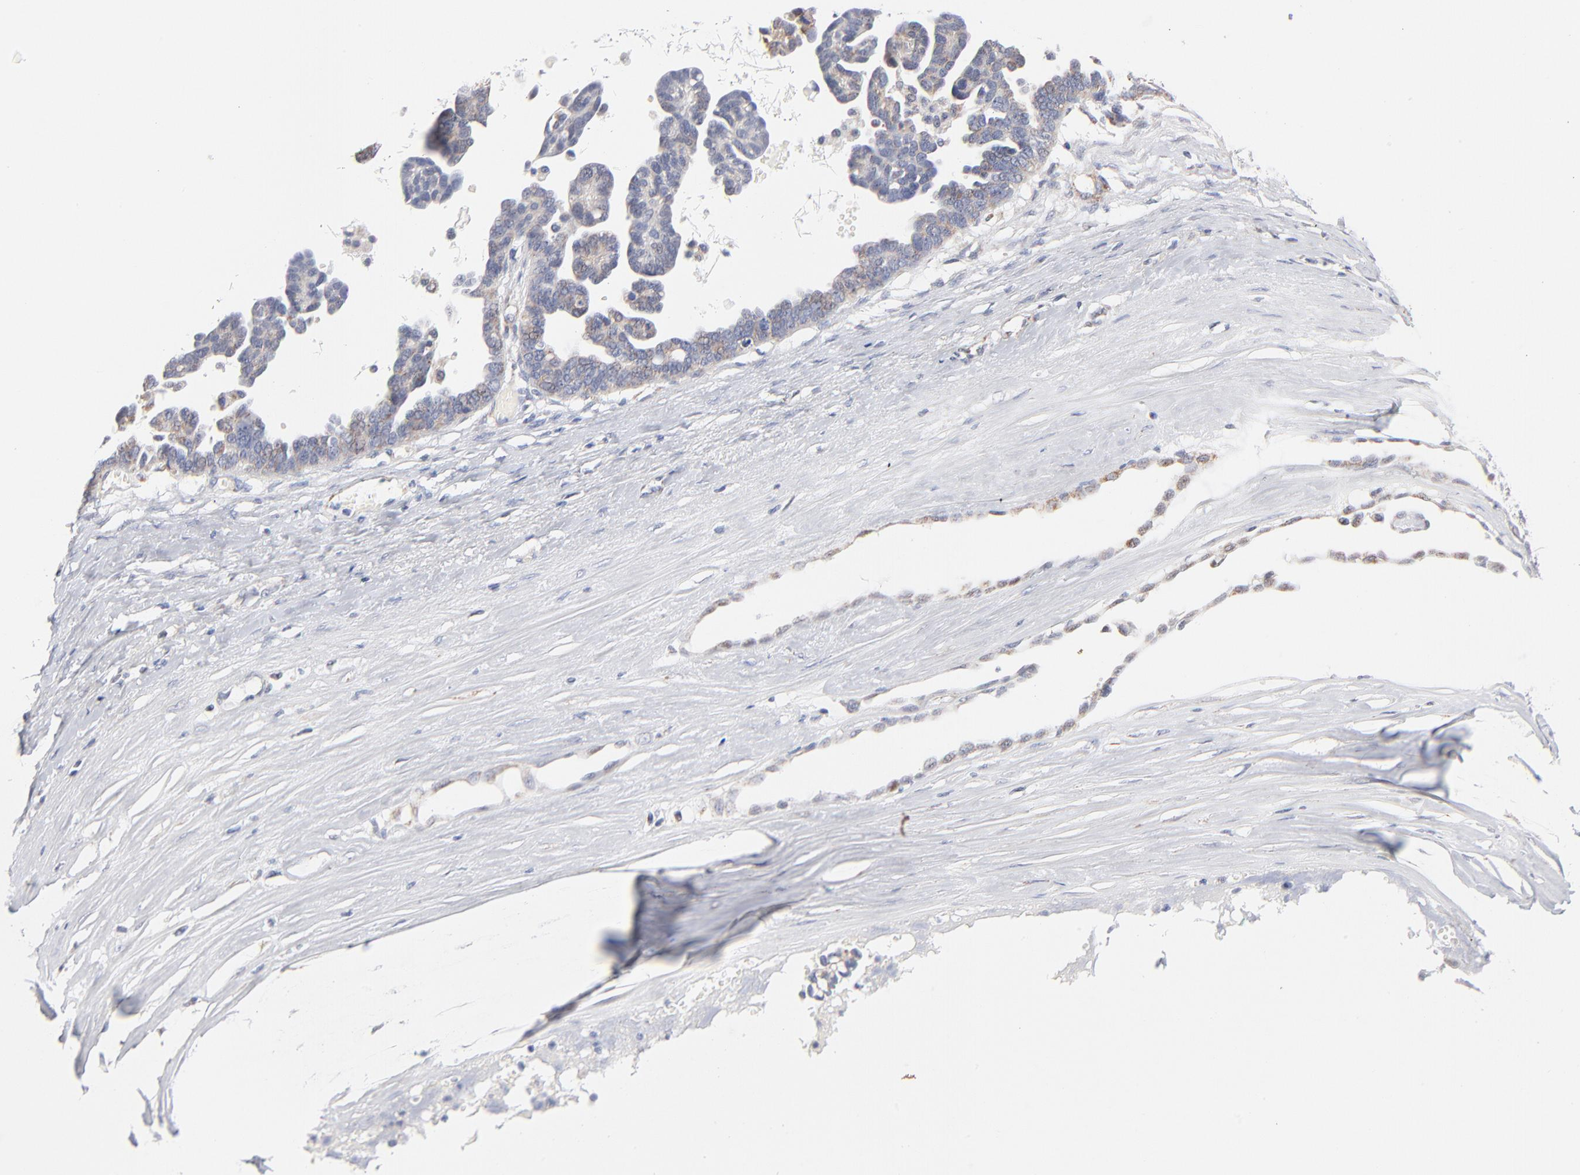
{"staining": {"intensity": "moderate", "quantity": "25%-75%", "location": "cytoplasmic/membranous"}, "tissue": "ovarian cancer", "cell_type": "Tumor cells", "image_type": "cancer", "snomed": [{"axis": "morphology", "description": "Cystadenocarcinoma, serous, NOS"}, {"axis": "topography", "description": "Ovary"}], "caption": "This photomicrograph exhibits serous cystadenocarcinoma (ovarian) stained with immunohistochemistry to label a protein in brown. The cytoplasmic/membranous of tumor cells show moderate positivity for the protein. Nuclei are counter-stained blue.", "gene": "MRPL58", "patient": {"sex": "female", "age": 54}}